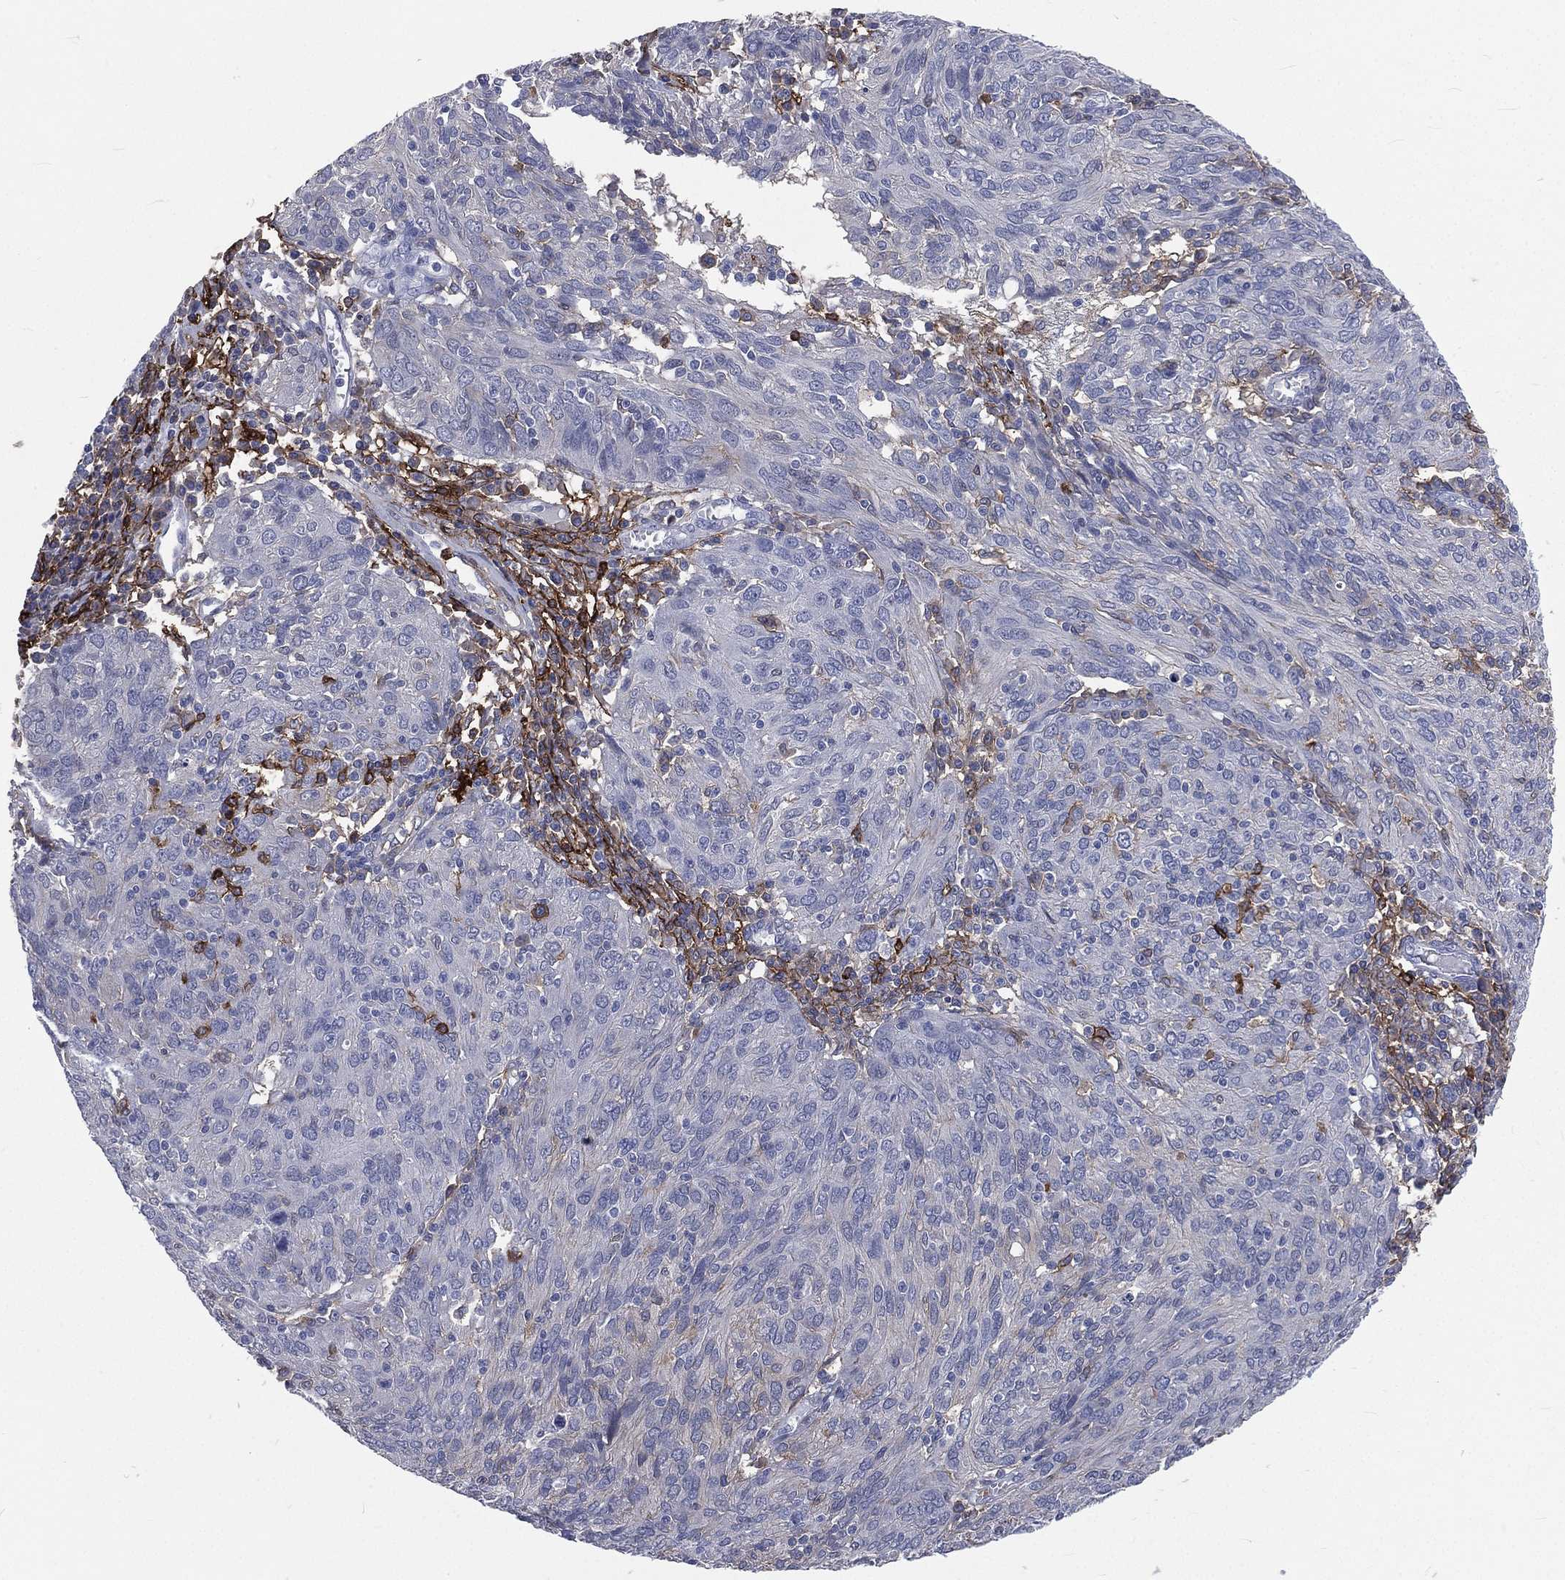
{"staining": {"intensity": "negative", "quantity": "none", "location": "none"}, "tissue": "ovarian cancer", "cell_type": "Tumor cells", "image_type": "cancer", "snomed": [{"axis": "morphology", "description": "Carcinoma, endometroid"}, {"axis": "topography", "description": "Ovary"}], "caption": "IHC of human ovarian endometroid carcinoma reveals no staining in tumor cells.", "gene": "BASP1", "patient": {"sex": "female", "age": 50}}